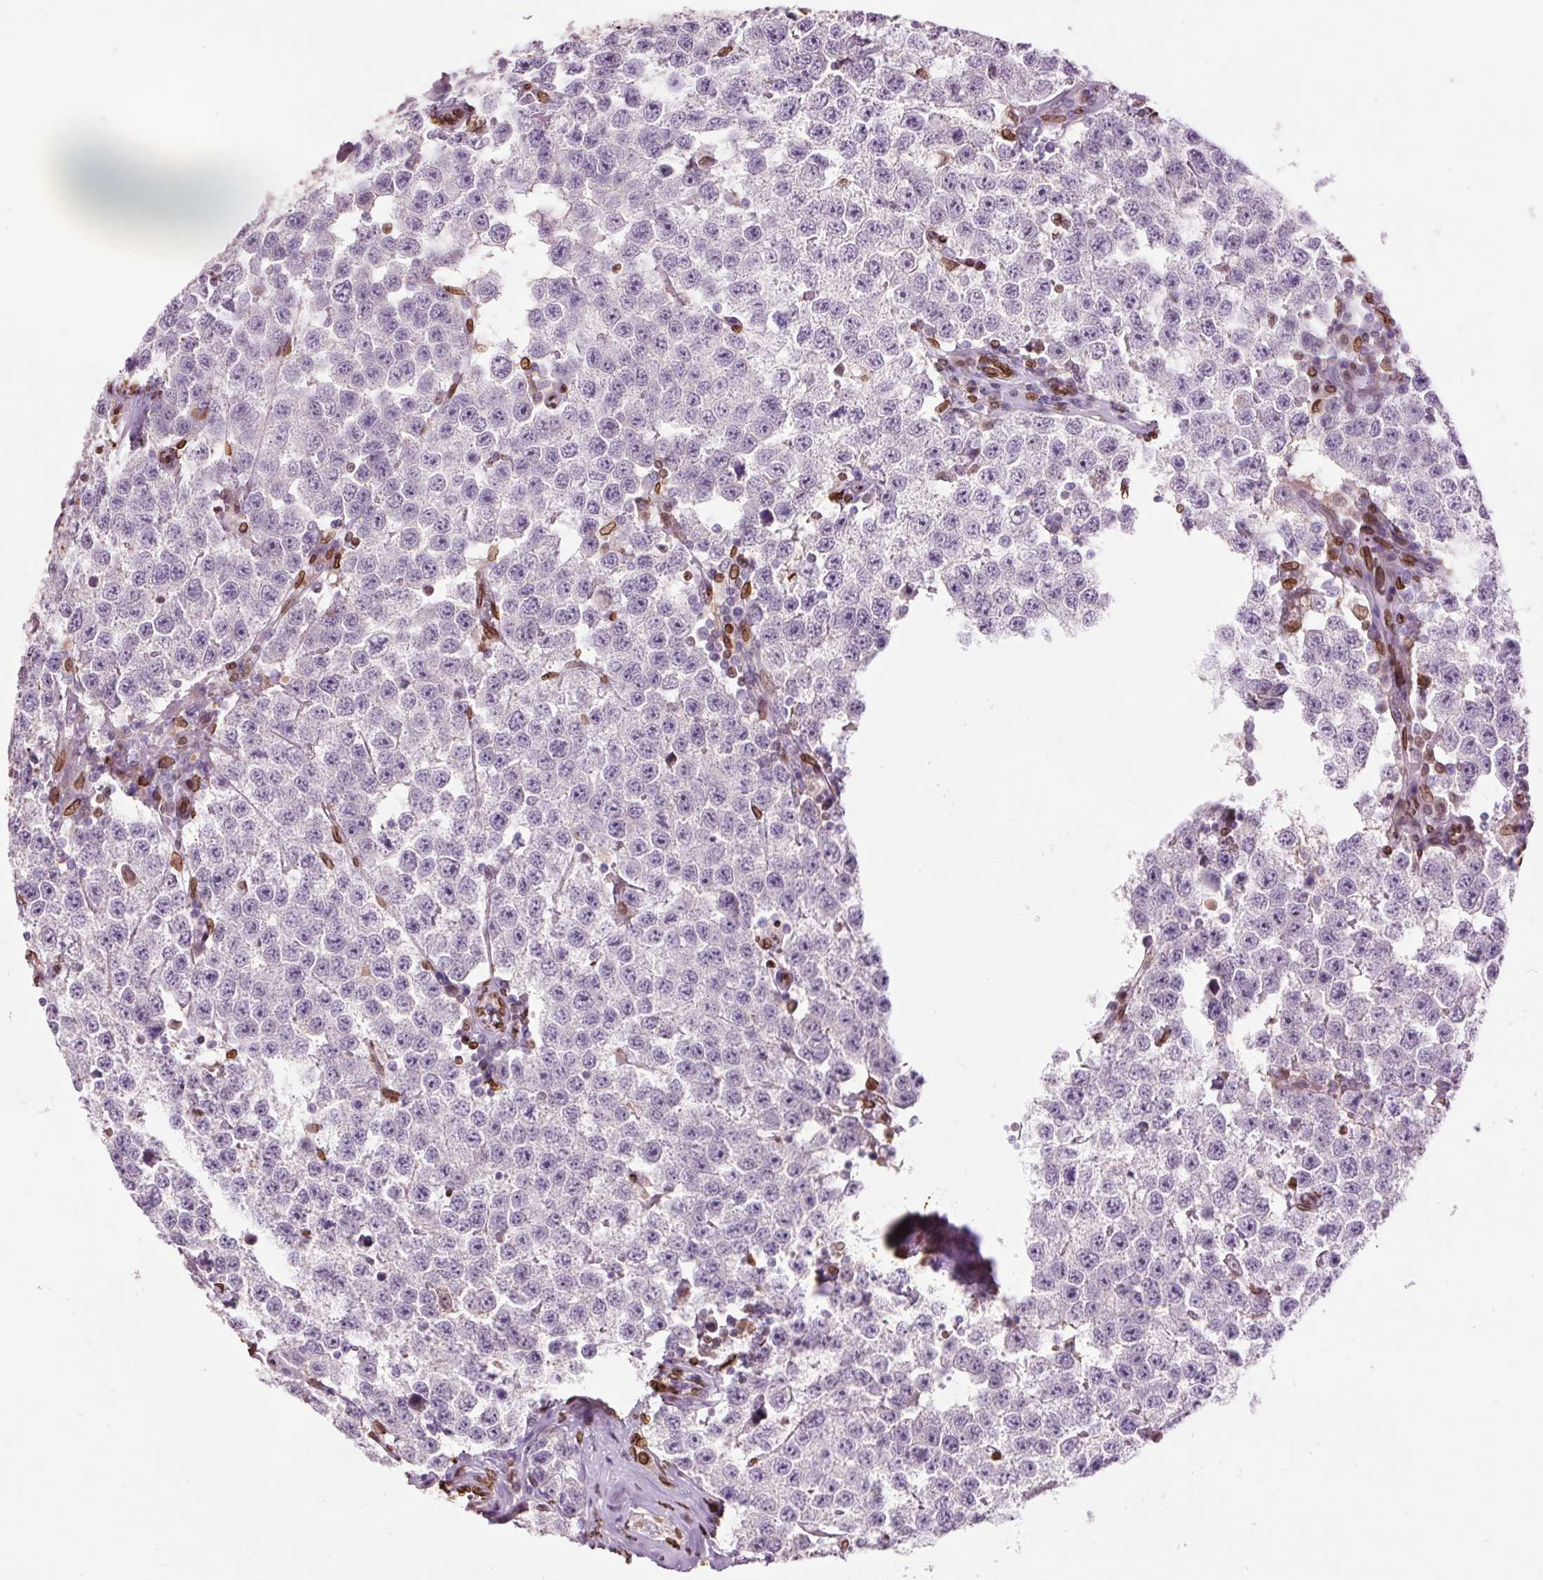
{"staining": {"intensity": "negative", "quantity": "none", "location": "none"}, "tissue": "testis cancer", "cell_type": "Tumor cells", "image_type": "cancer", "snomed": [{"axis": "morphology", "description": "Seminoma, NOS"}, {"axis": "topography", "description": "Testis"}], "caption": "This is a photomicrograph of immunohistochemistry staining of testis cancer (seminoma), which shows no expression in tumor cells.", "gene": "ZNF224", "patient": {"sex": "male", "age": 34}}